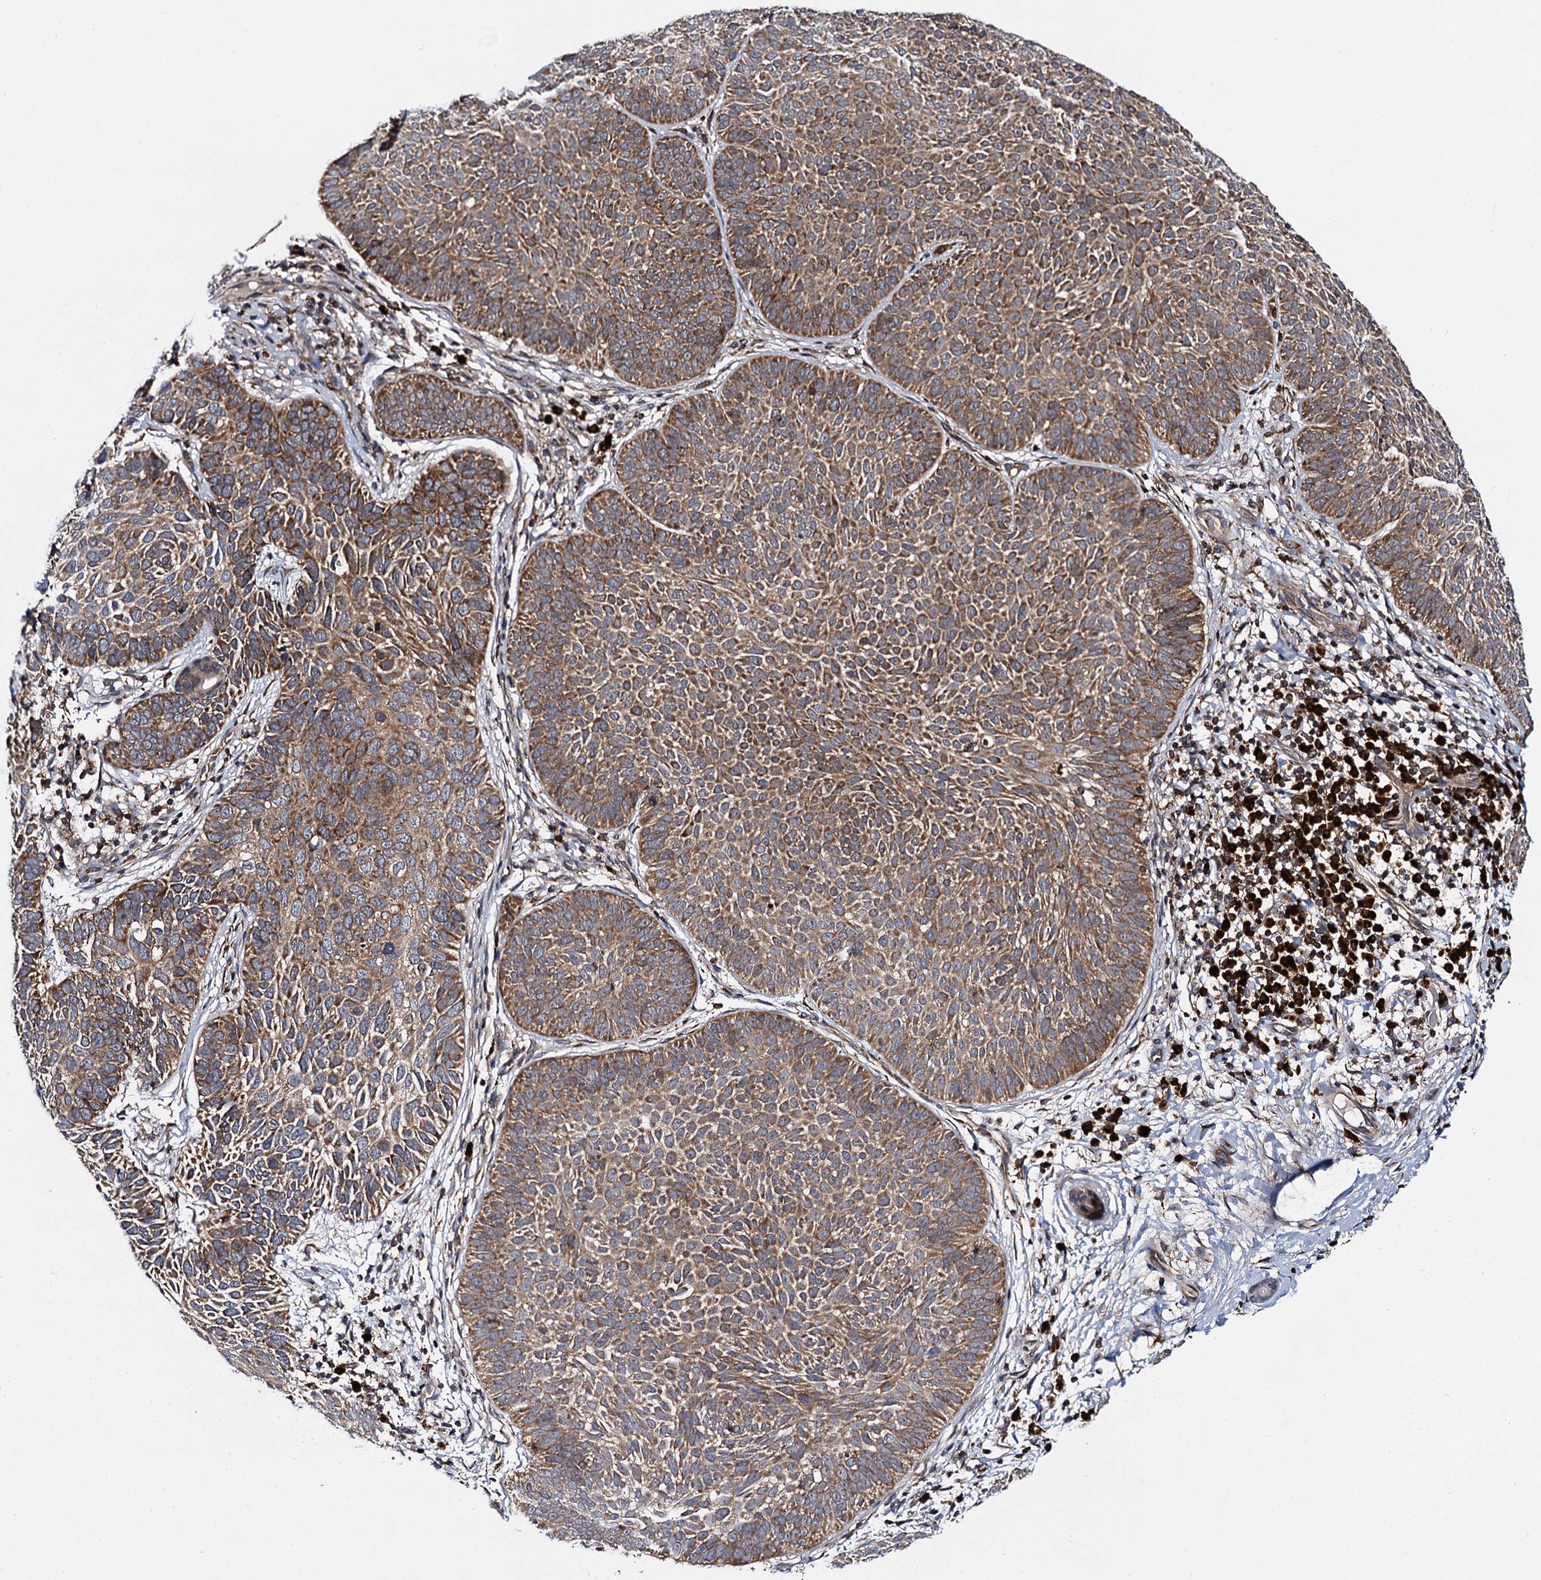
{"staining": {"intensity": "moderate", "quantity": ">75%", "location": "cytoplasmic/membranous"}, "tissue": "skin cancer", "cell_type": "Tumor cells", "image_type": "cancer", "snomed": [{"axis": "morphology", "description": "Basal cell carcinoma"}, {"axis": "topography", "description": "Skin"}], "caption": "Protein positivity by immunohistochemistry shows moderate cytoplasmic/membranous expression in approximately >75% of tumor cells in skin basal cell carcinoma. (DAB (3,3'-diaminobenzidine) IHC with brightfield microscopy, high magnification).", "gene": "UFM1", "patient": {"sex": "male", "age": 85}}